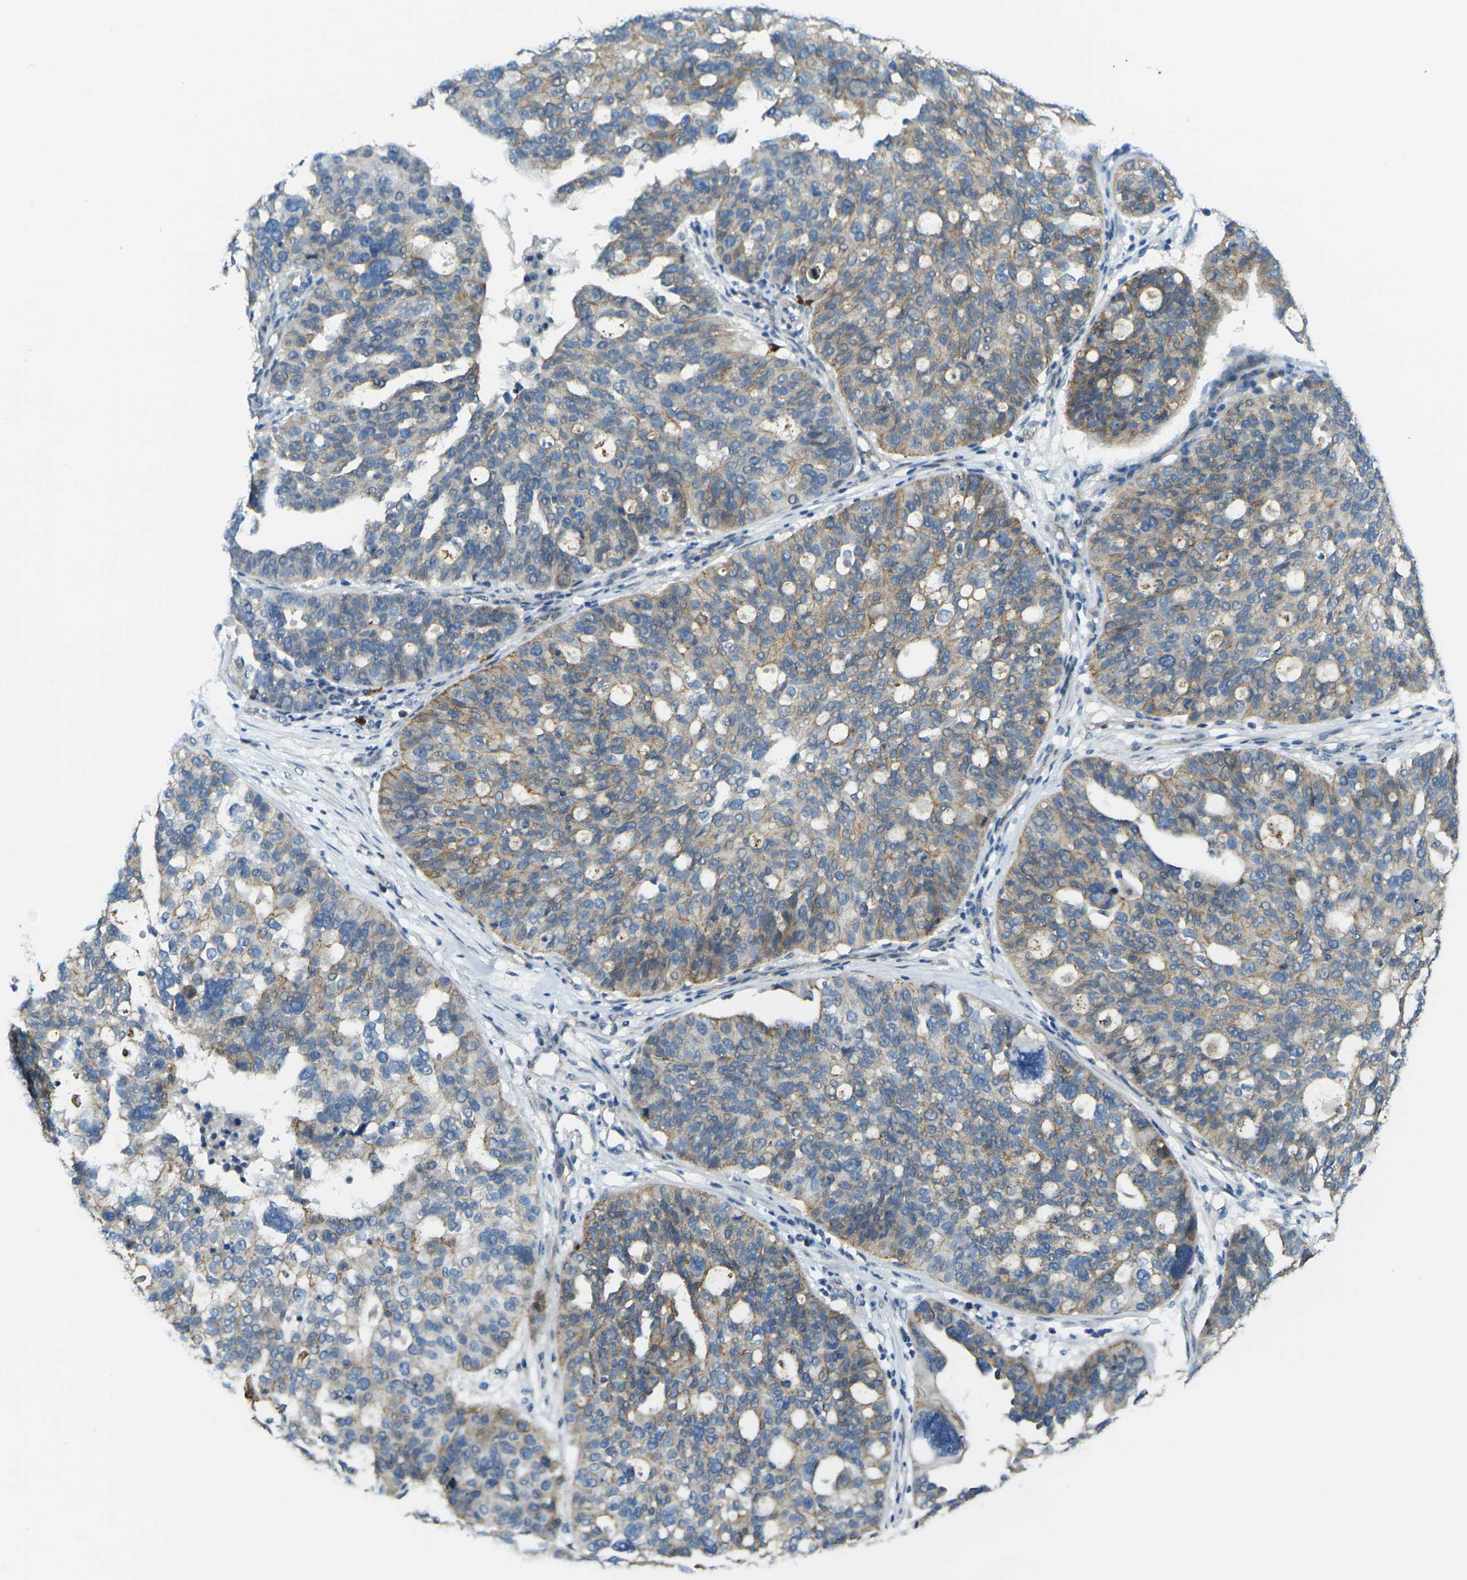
{"staining": {"intensity": "weak", "quantity": "25%-75%", "location": "cytoplasmic/membranous"}, "tissue": "ovarian cancer", "cell_type": "Tumor cells", "image_type": "cancer", "snomed": [{"axis": "morphology", "description": "Cystadenocarcinoma, serous, NOS"}, {"axis": "topography", "description": "Ovary"}], "caption": "A low amount of weak cytoplasmic/membranous expression is appreciated in approximately 25%-75% of tumor cells in ovarian cancer tissue. Nuclei are stained in blue.", "gene": "RHBDD1", "patient": {"sex": "female", "age": 59}}